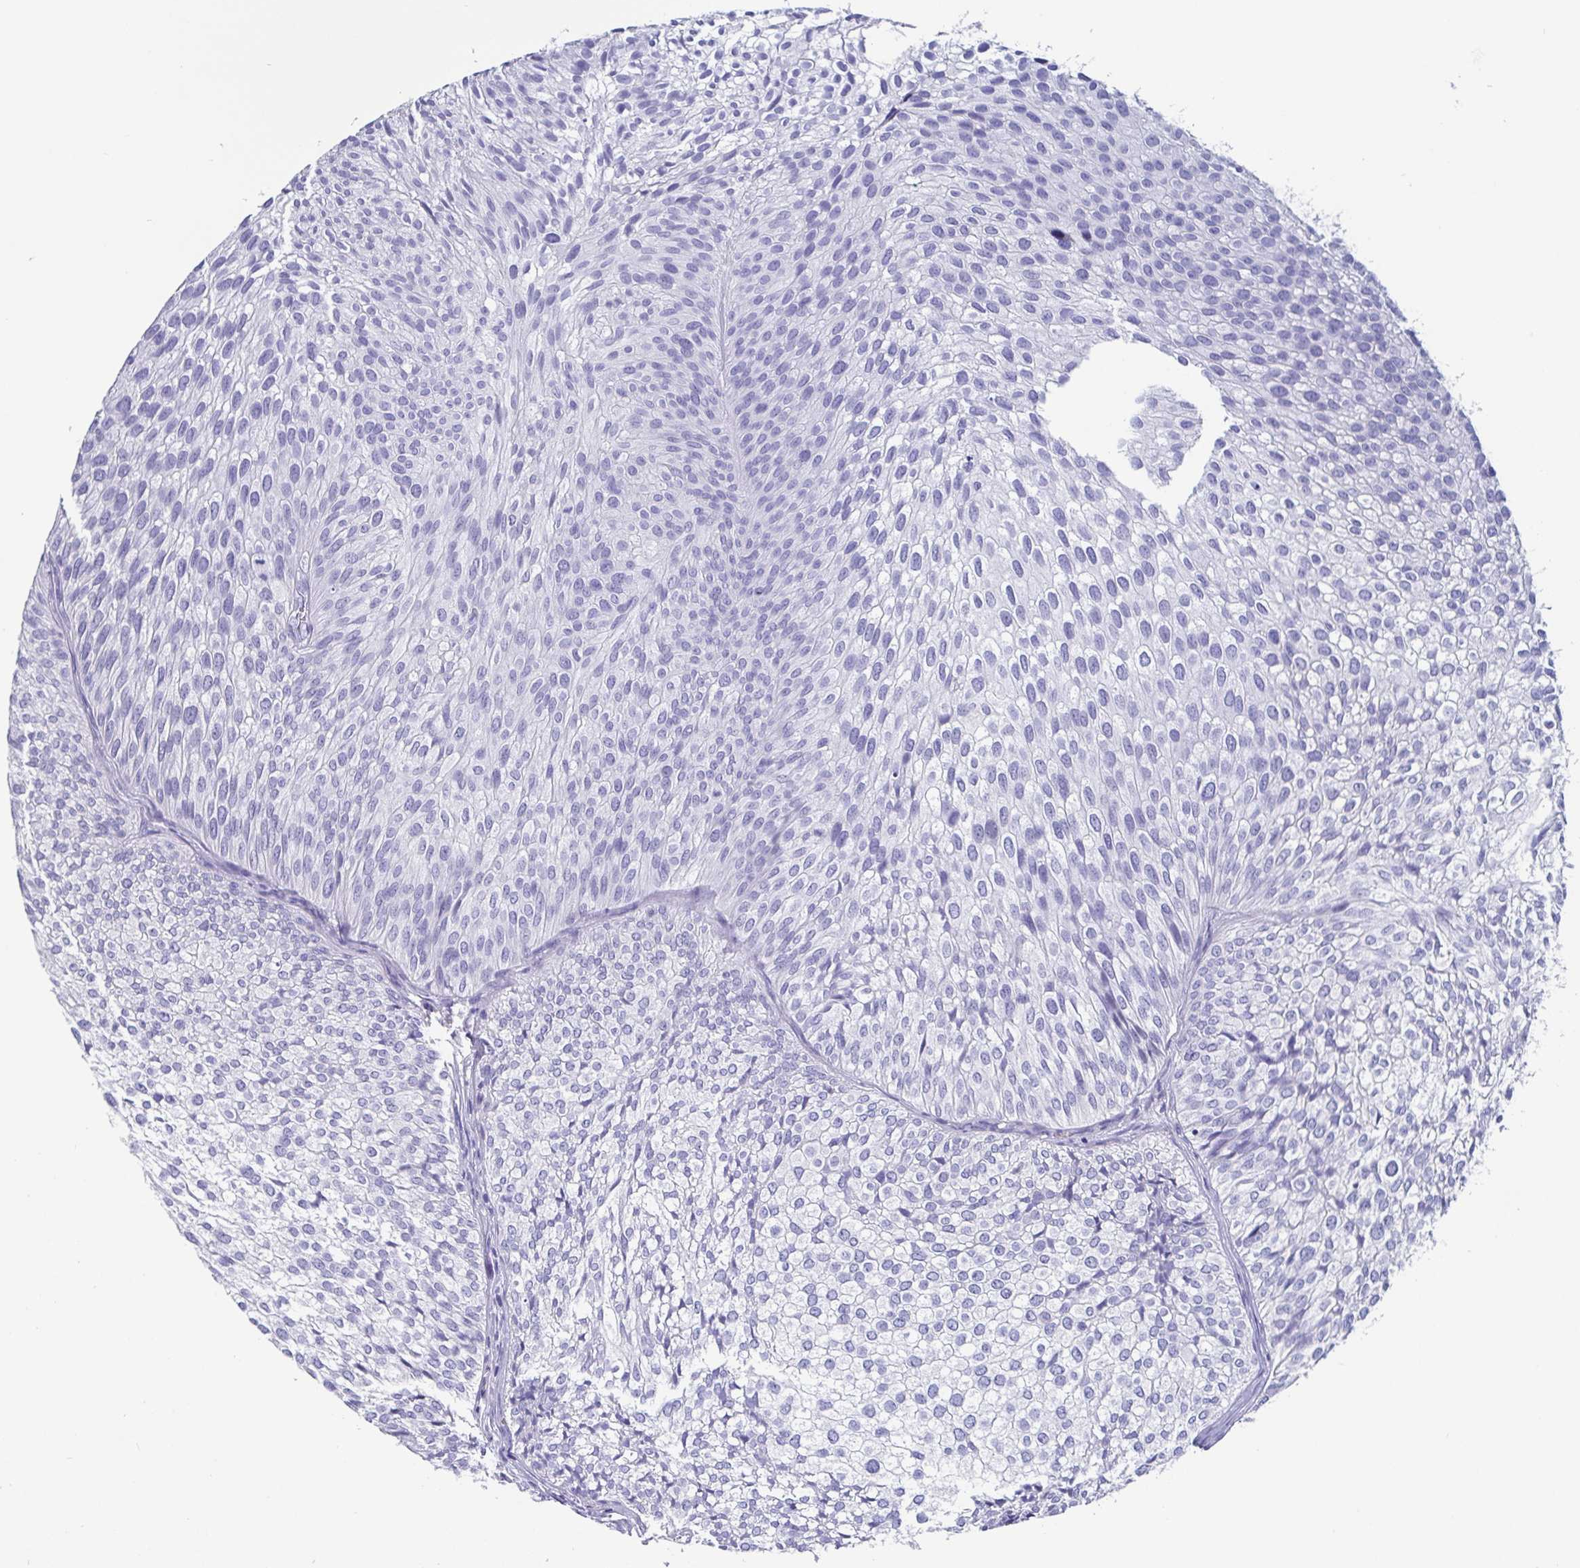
{"staining": {"intensity": "negative", "quantity": "none", "location": "none"}, "tissue": "urothelial cancer", "cell_type": "Tumor cells", "image_type": "cancer", "snomed": [{"axis": "morphology", "description": "Urothelial carcinoma, Low grade"}, {"axis": "topography", "description": "Urinary bladder"}], "caption": "High power microscopy micrograph of an immunohistochemistry micrograph of low-grade urothelial carcinoma, revealing no significant positivity in tumor cells. (DAB (3,3'-diaminobenzidine) immunohistochemistry (IHC) visualized using brightfield microscopy, high magnification).", "gene": "SCGN", "patient": {"sex": "male", "age": 91}}